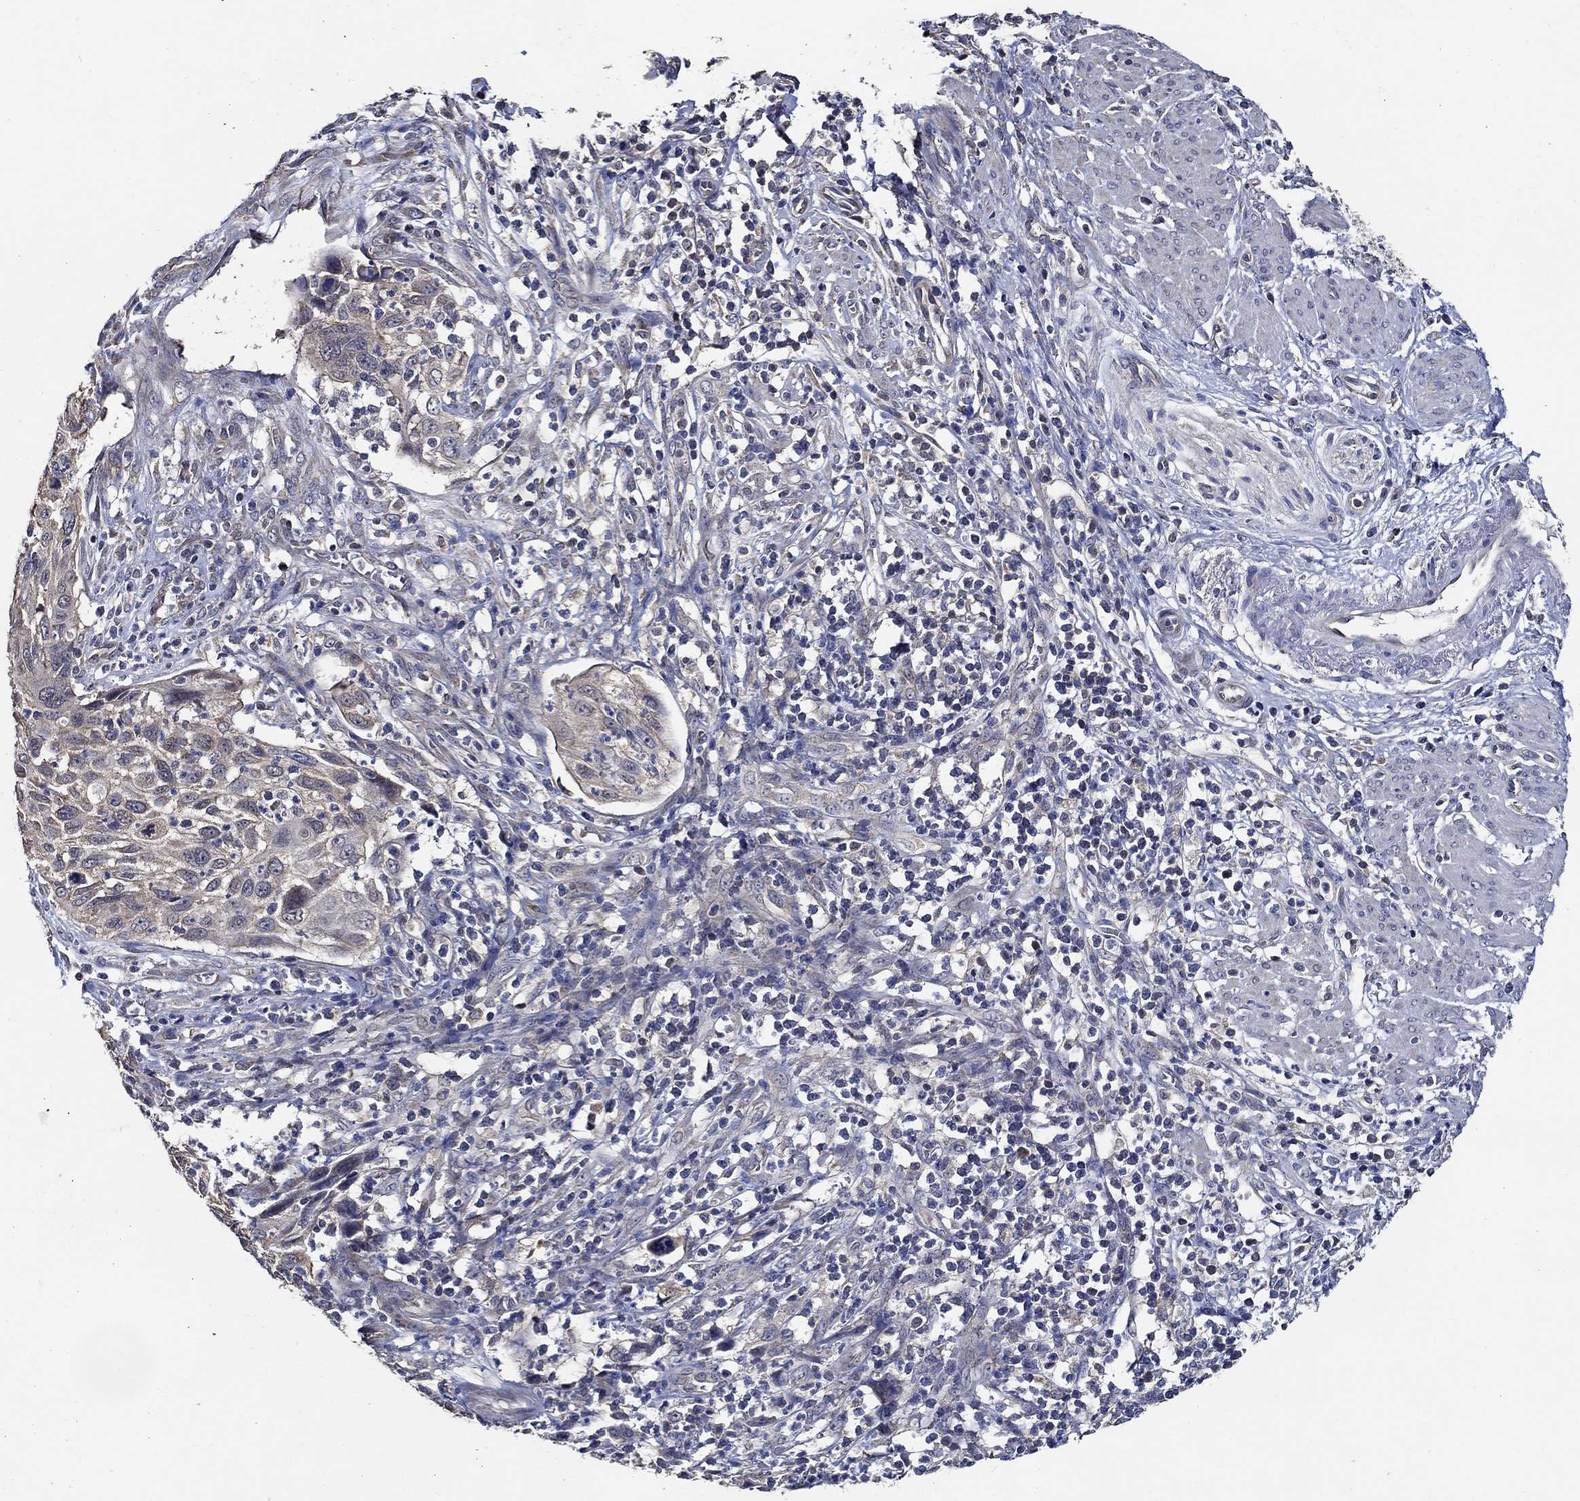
{"staining": {"intensity": "weak", "quantity": "<25%", "location": "cytoplasmic/membranous"}, "tissue": "cervical cancer", "cell_type": "Tumor cells", "image_type": "cancer", "snomed": [{"axis": "morphology", "description": "Squamous cell carcinoma, NOS"}, {"axis": "topography", "description": "Cervix"}], "caption": "High power microscopy image of an immunohistochemistry image of cervical cancer, revealing no significant positivity in tumor cells. Nuclei are stained in blue.", "gene": "WDR53", "patient": {"sex": "female", "age": 70}}